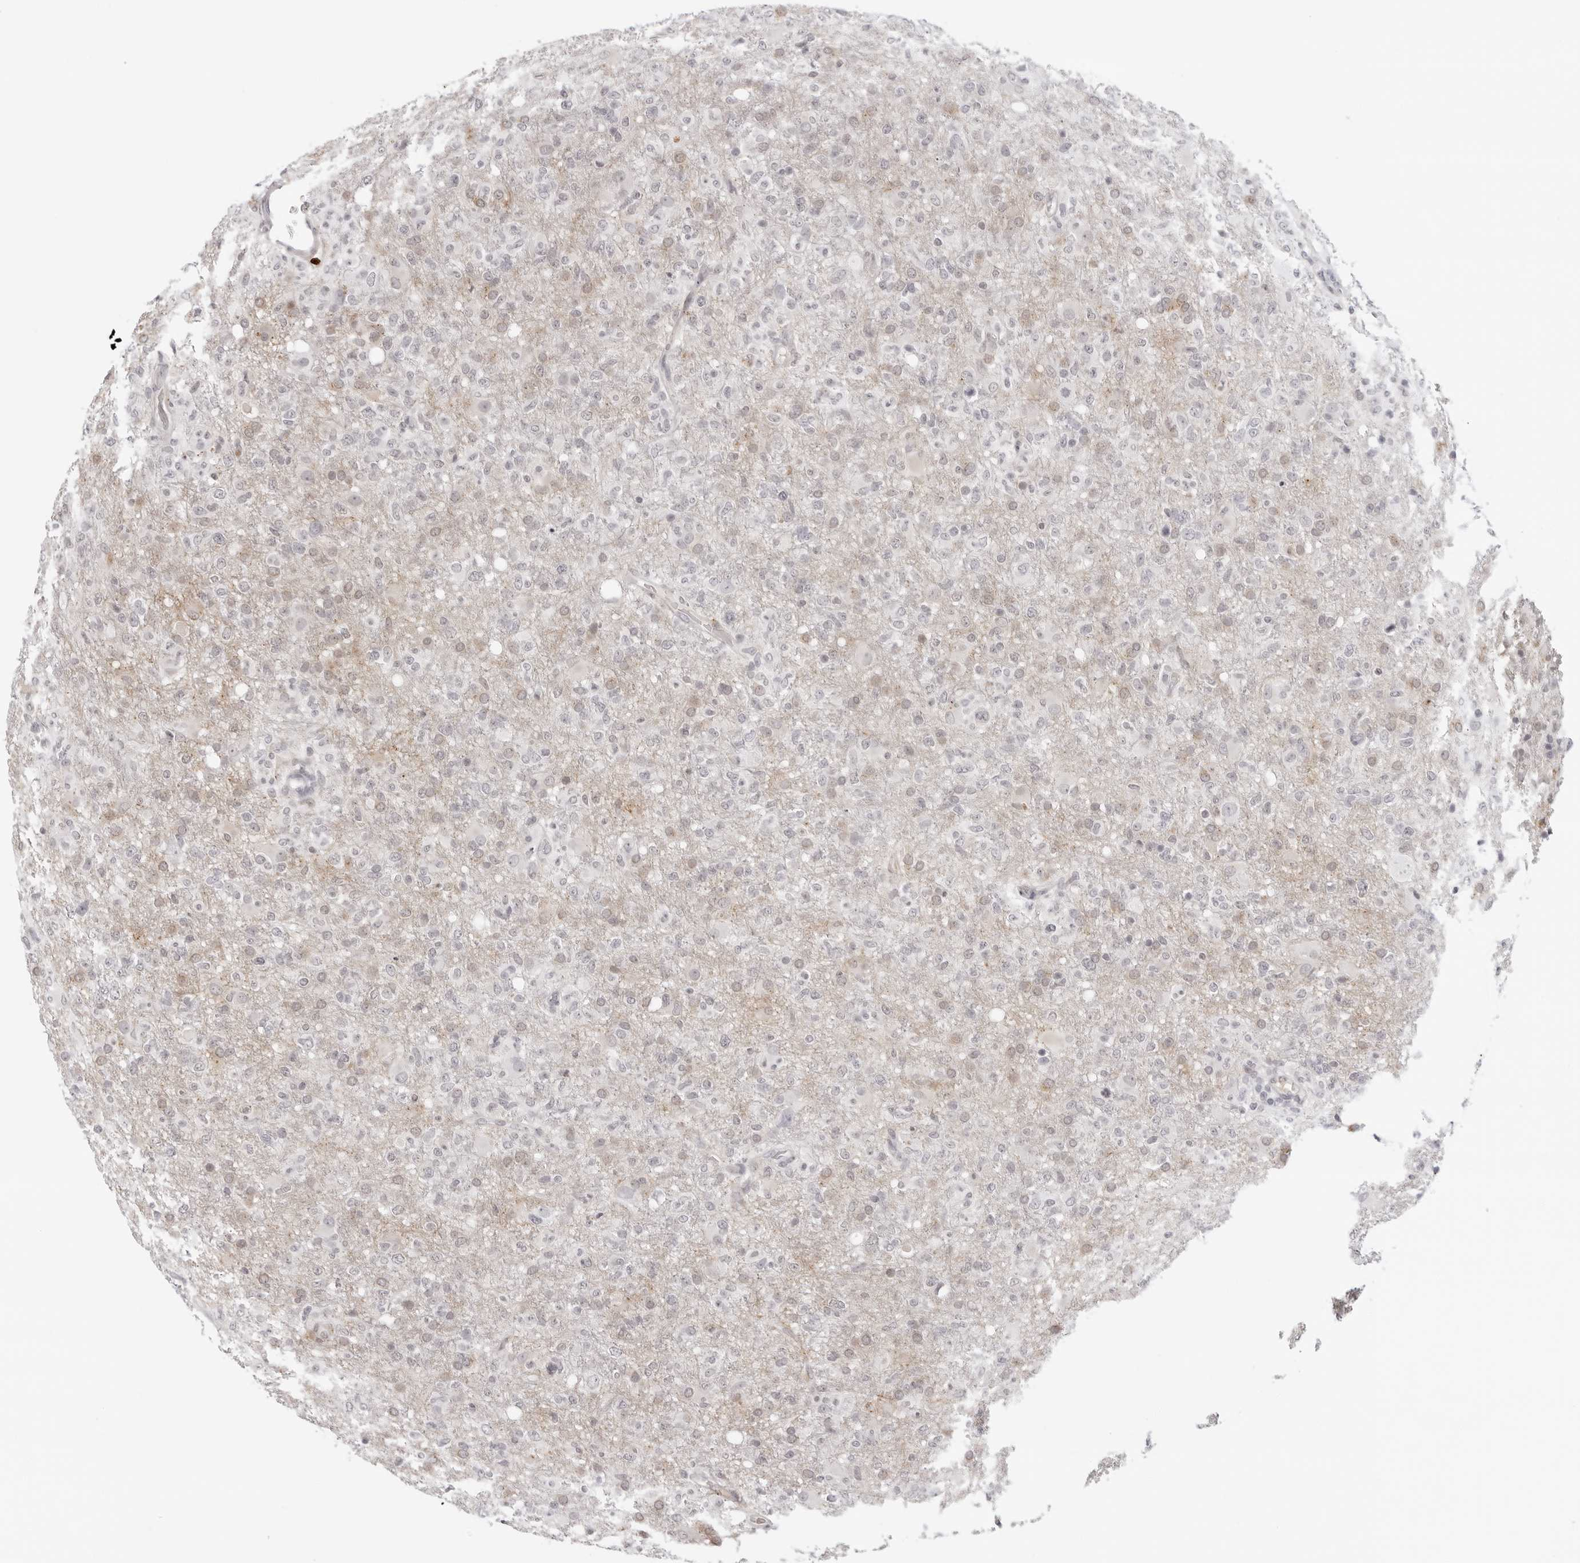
{"staining": {"intensity": "weak", "quantity": "25%-75%", "location": "cytoplasmic/membranous"}, "tissue": "glioma", "cell_type": "Tumor cells", "image_type": "cancer", "snomed": [{"axis": "morphology", "description": "Glioma, malignant, High grade"}, {"axis": "topography", "description": "Brain"}], "caption": "A histopathology image of human glioma stained for a protein demonstrates weak cytoplasmic/membranous brown staining in tumor cells.", "gene": "STRADB", "patient": {"sex": "female", "age": 57}}